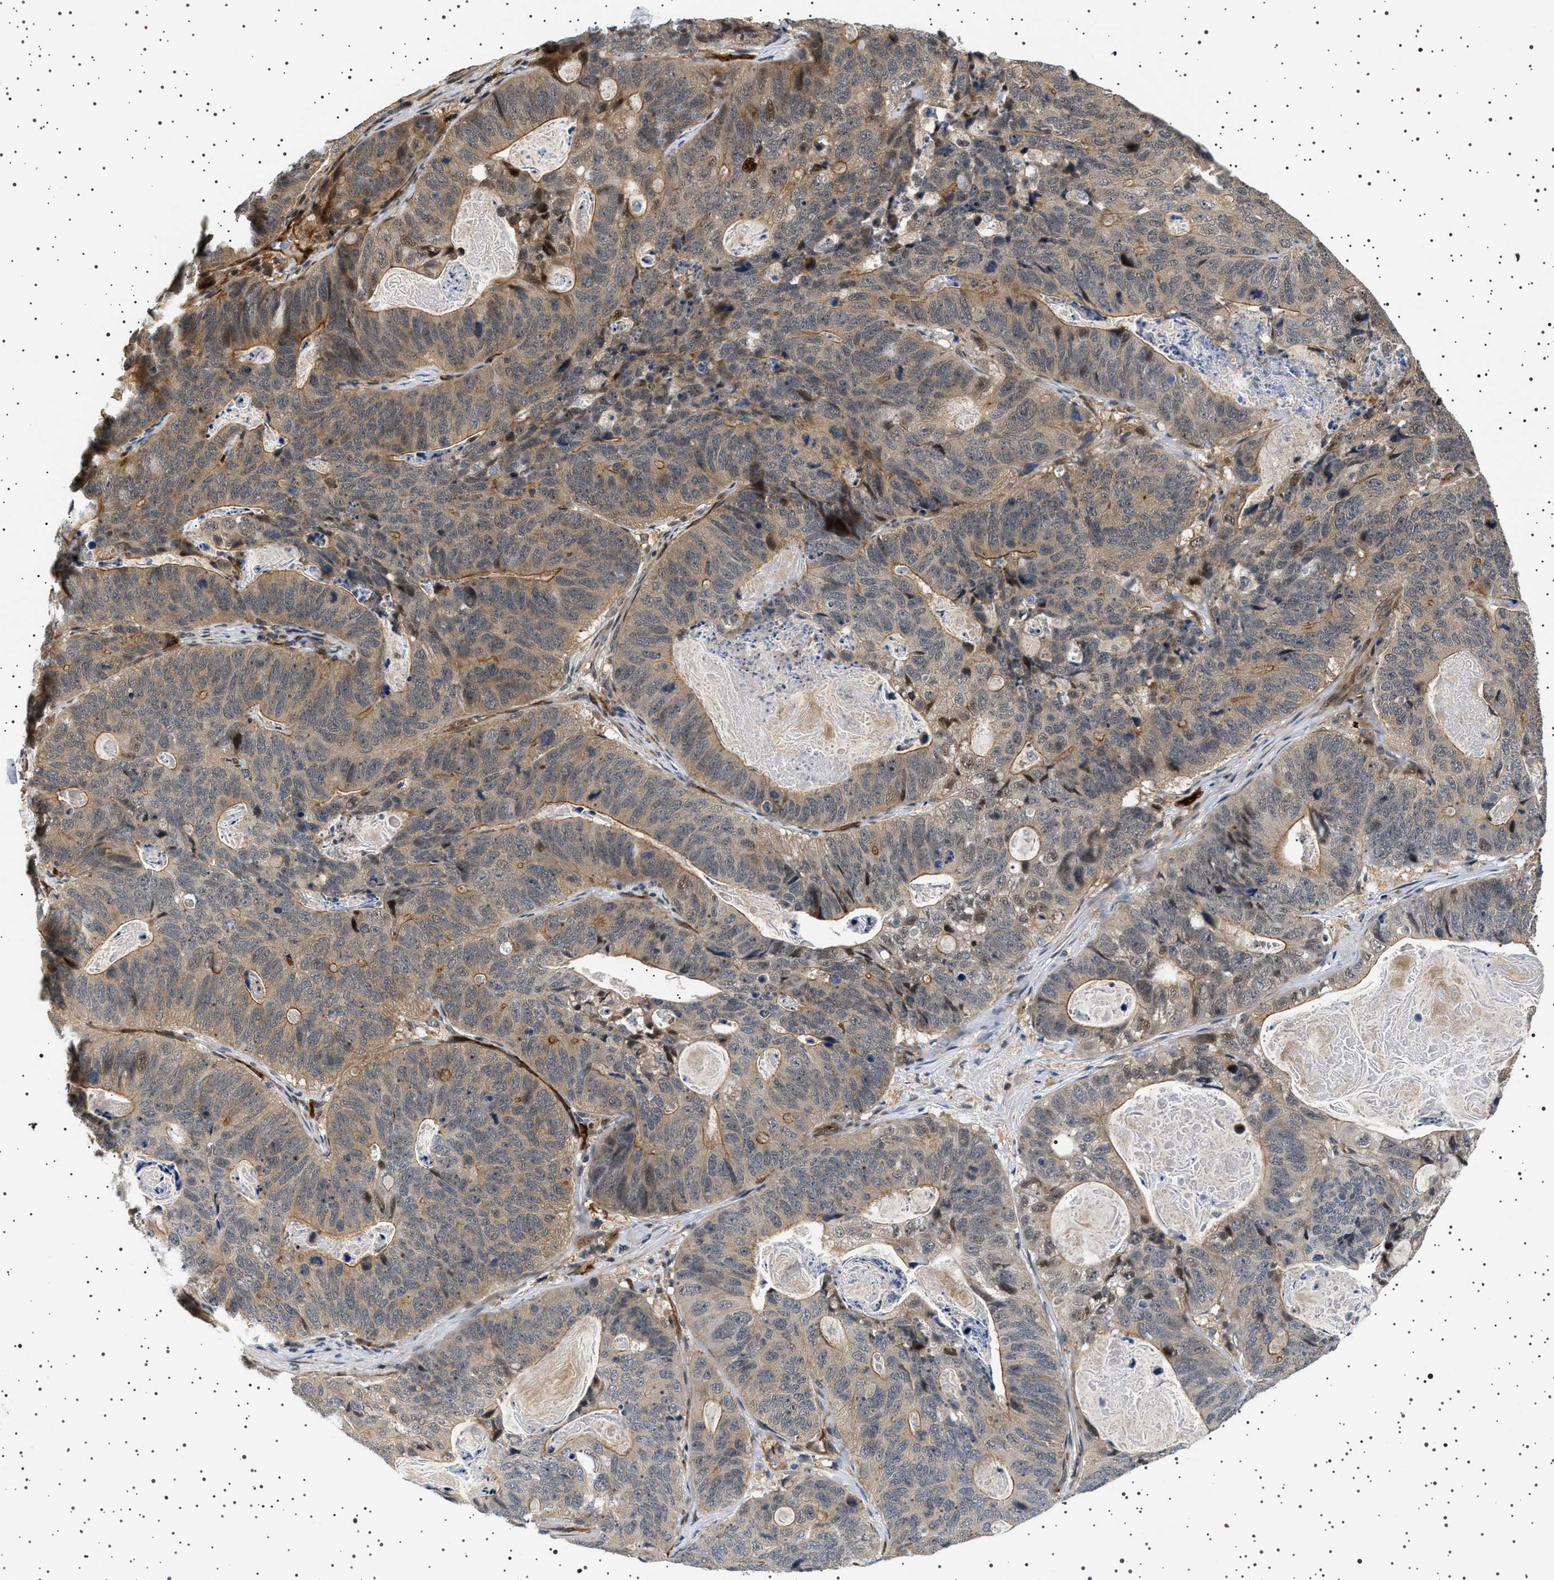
{"staining": {"intensity": "weak", "quantity": ">75%", "location": "cytoplasmic/membranous"}, "tissue": "stomach cancer", "cell_type": "Tumor cells", "image_type": "cancer", "snomed": [{"axis": "morphology", "description": "Normal tissue, NOS"}, {"axis": "morphology", "description": "Adenocarcinoma, NOS"}, {"axis": "topography", "description": "Stomach"}], "caption": "An IHC photomicrograph of tumor tissue is shown. Protein staining in brown highlights weak cytoplasmic/membranous positivity in stomach adenocarcinoma within tumor cells. (Brightfield microscopy of DAB IHC at high magnification).", "gene": "BAG3", "patient": {"sex": "female", "age": 89}}